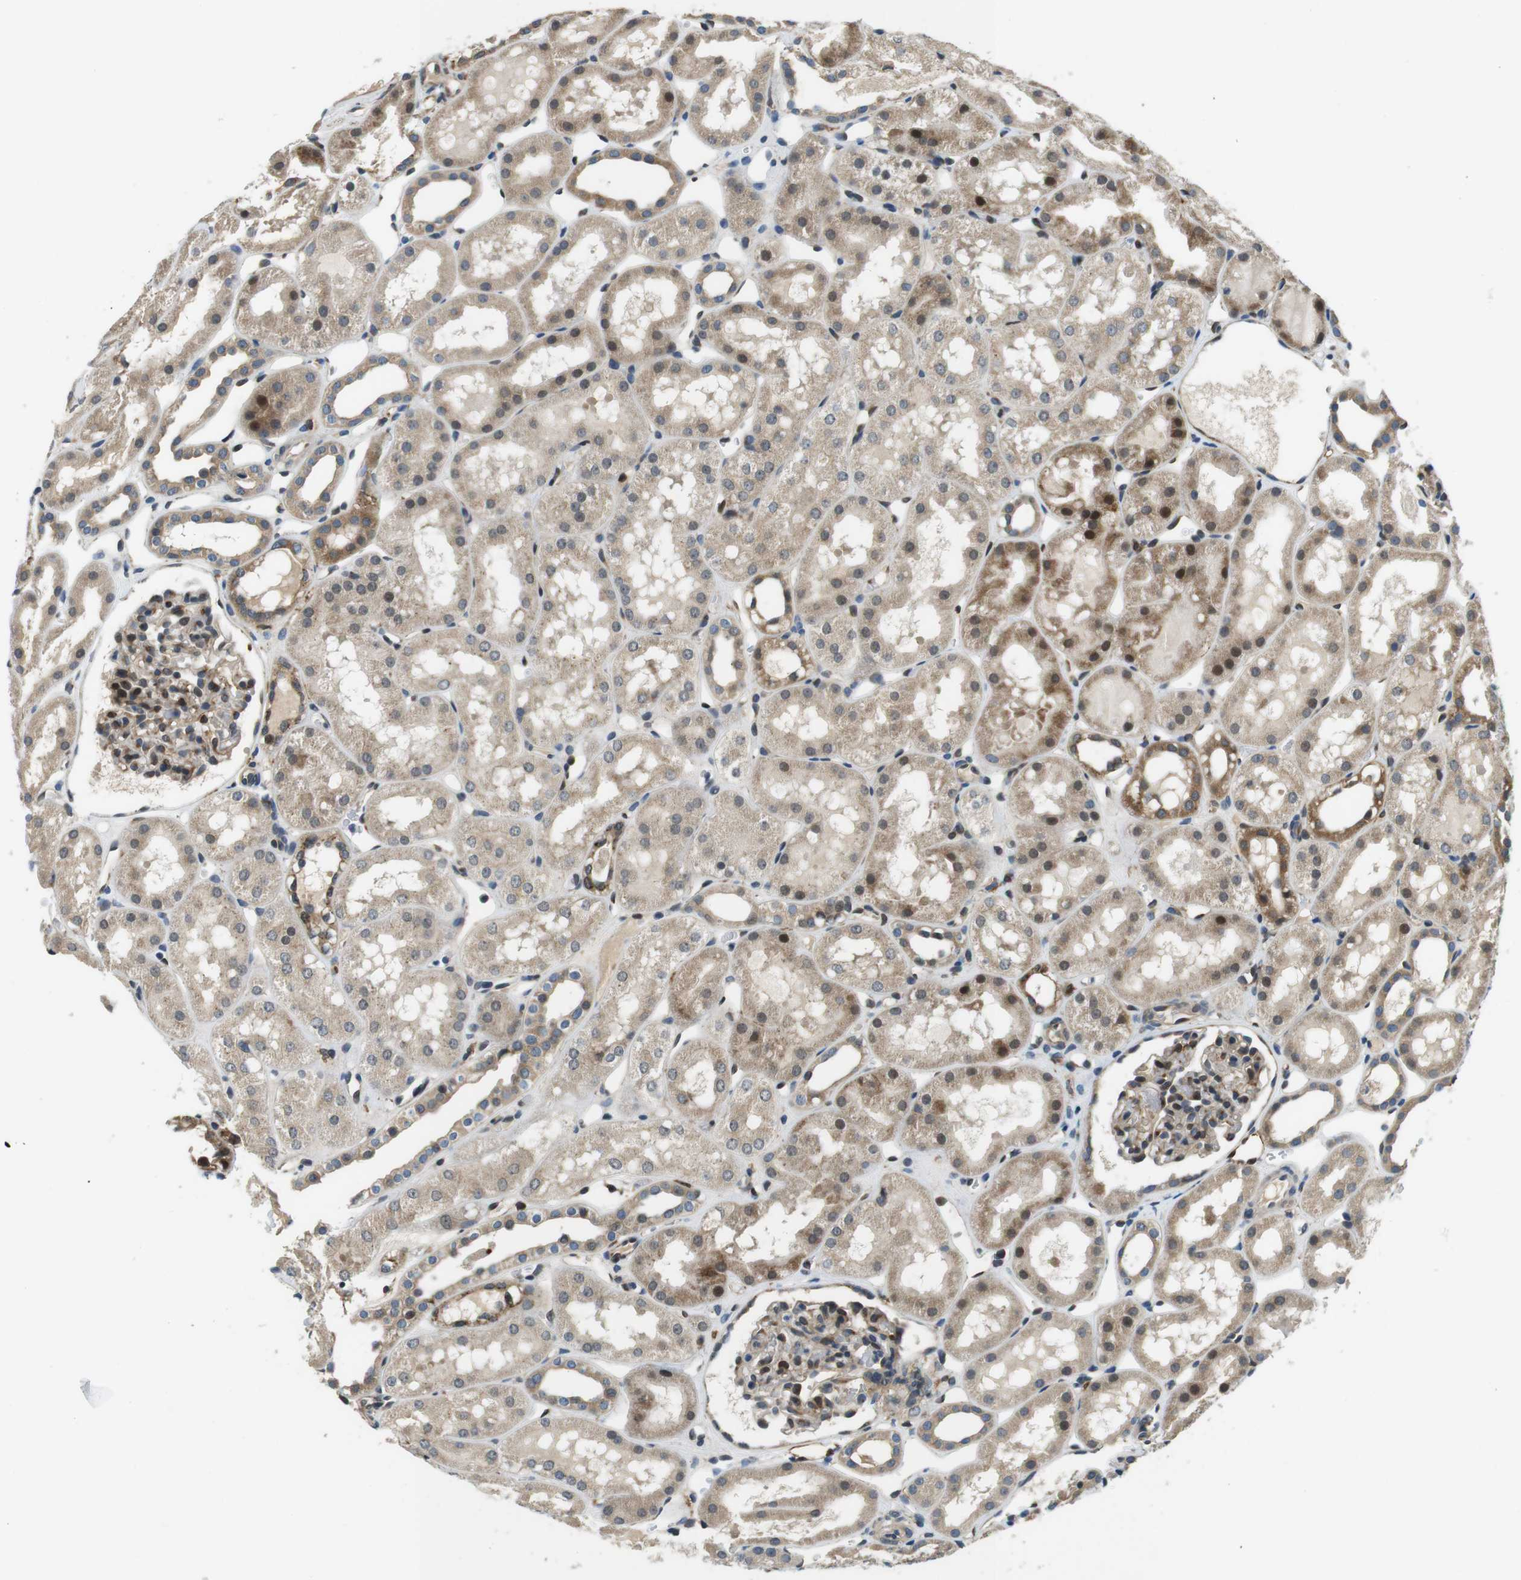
{"staining": {"intensity": "moderate", "quantity": ">75%", "location": "cytoplasmic/membranous,nuclear"}, "tissue": "kidney", "cell_type": "Cells in glomeruli", "image_type": "normal", "snomed": [{"axis": "morphology", "description": "Normal tissue, NOS"}, {"axis": "topography", "description": "Kidney"}, {"axis": "topography", "description": "Urinary bladder"}], "caption": "Moderate cytoplasmic/membranous,nuclear staining for a protein is appreciated in approximately >75% of cells in glomeruli of benign kidney using IHC.", "gene": "PALD1", "patient": {"sex": "male", "age": 16}}